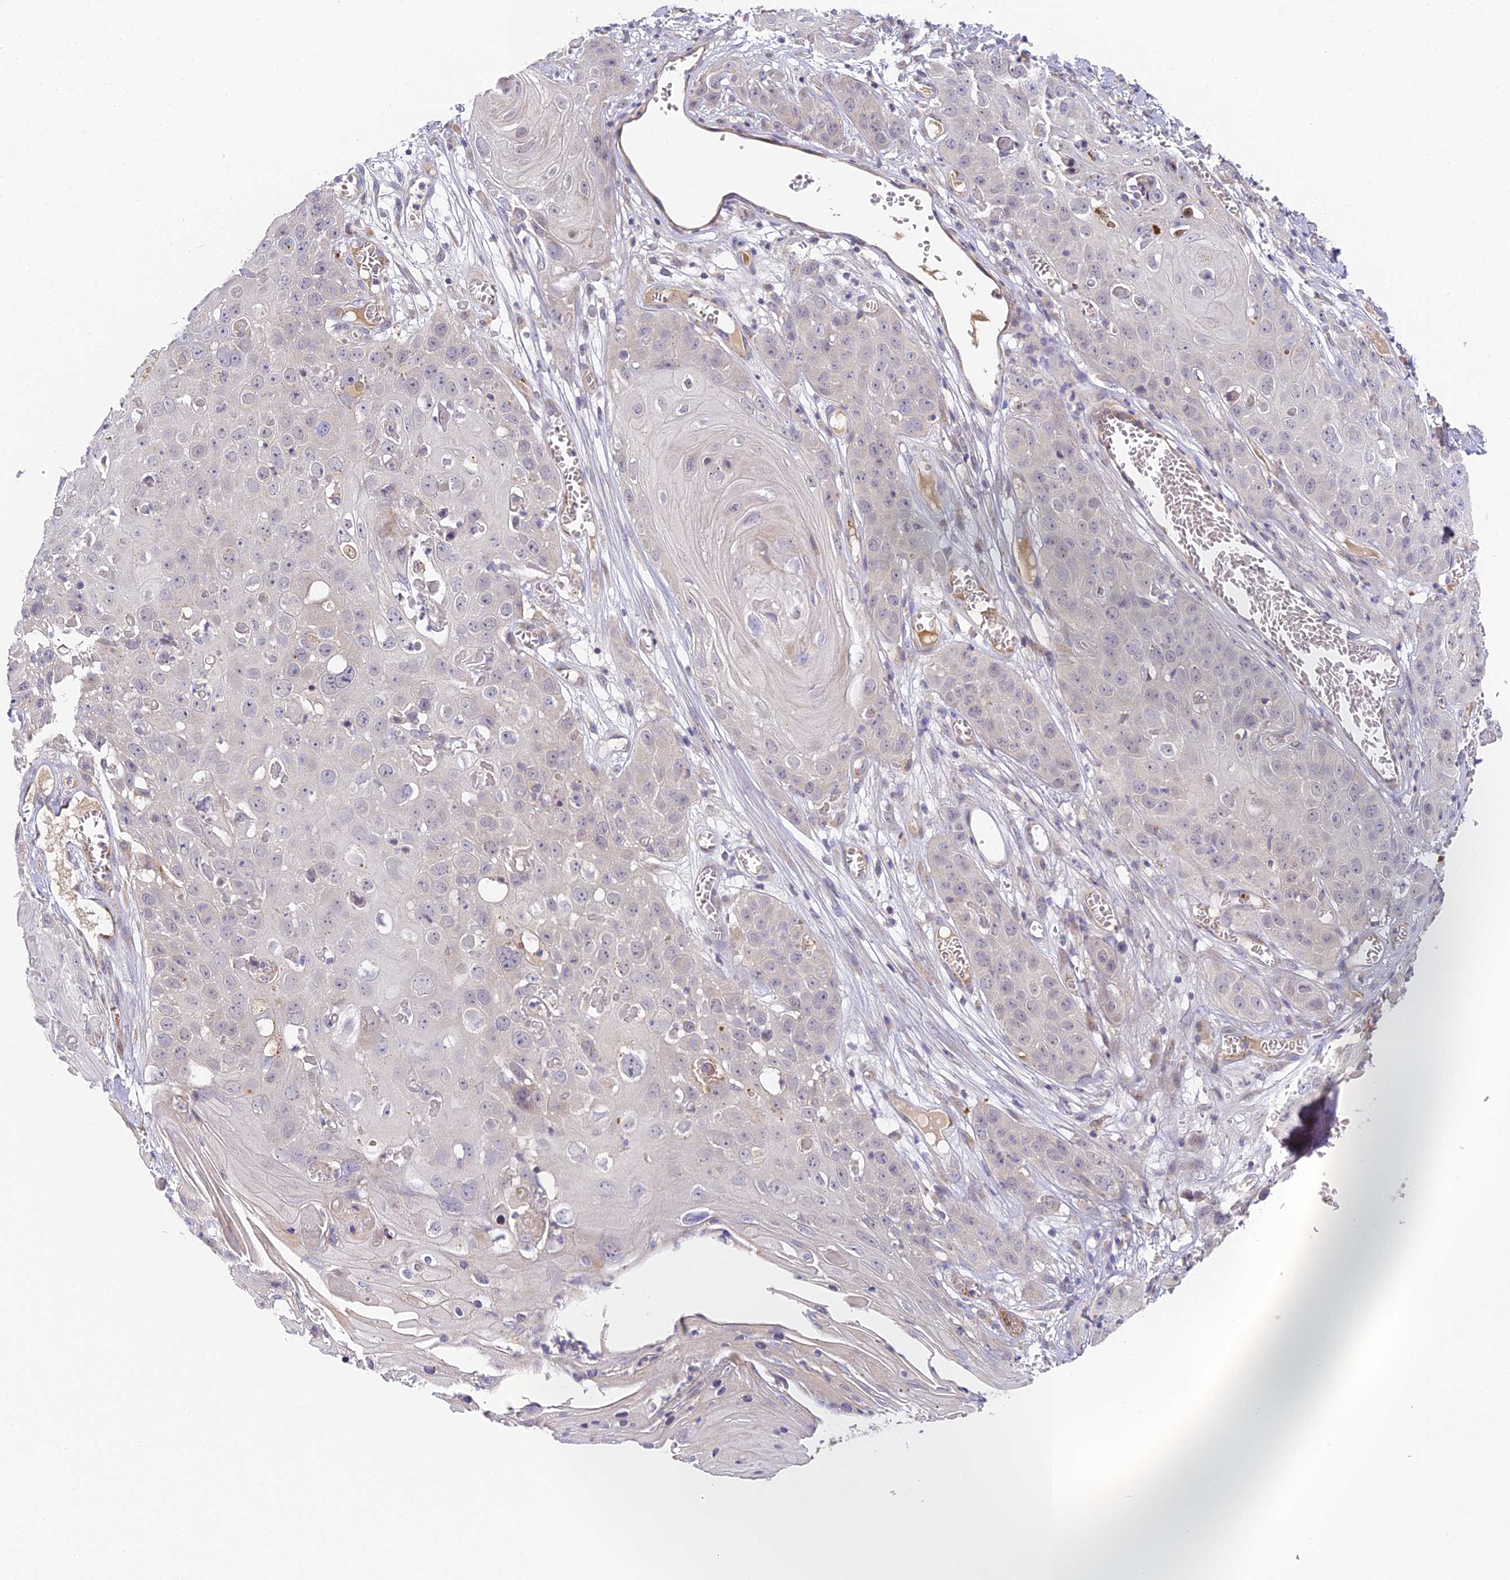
{"staining": {"intensity": "negative", "quantity": "none", "location": "none"}, "tissue": "skin cancer", "cell_type": "Tumor cells", "image_type": "cancer", "snomed": [{"axis": "morphology", "description": "Squamous cell carcinoma, NOS"}, {"axis": "topography", "description": "Skin"}], "caption": "This is a histopathology image of immunohistochemistry (IHC) staining of skin cancer (squamous cell carcinoma), which shows no positivity in tumor cells.", "gene": "DNAAF10", "patient": {"sex": "male", "age": 55}}